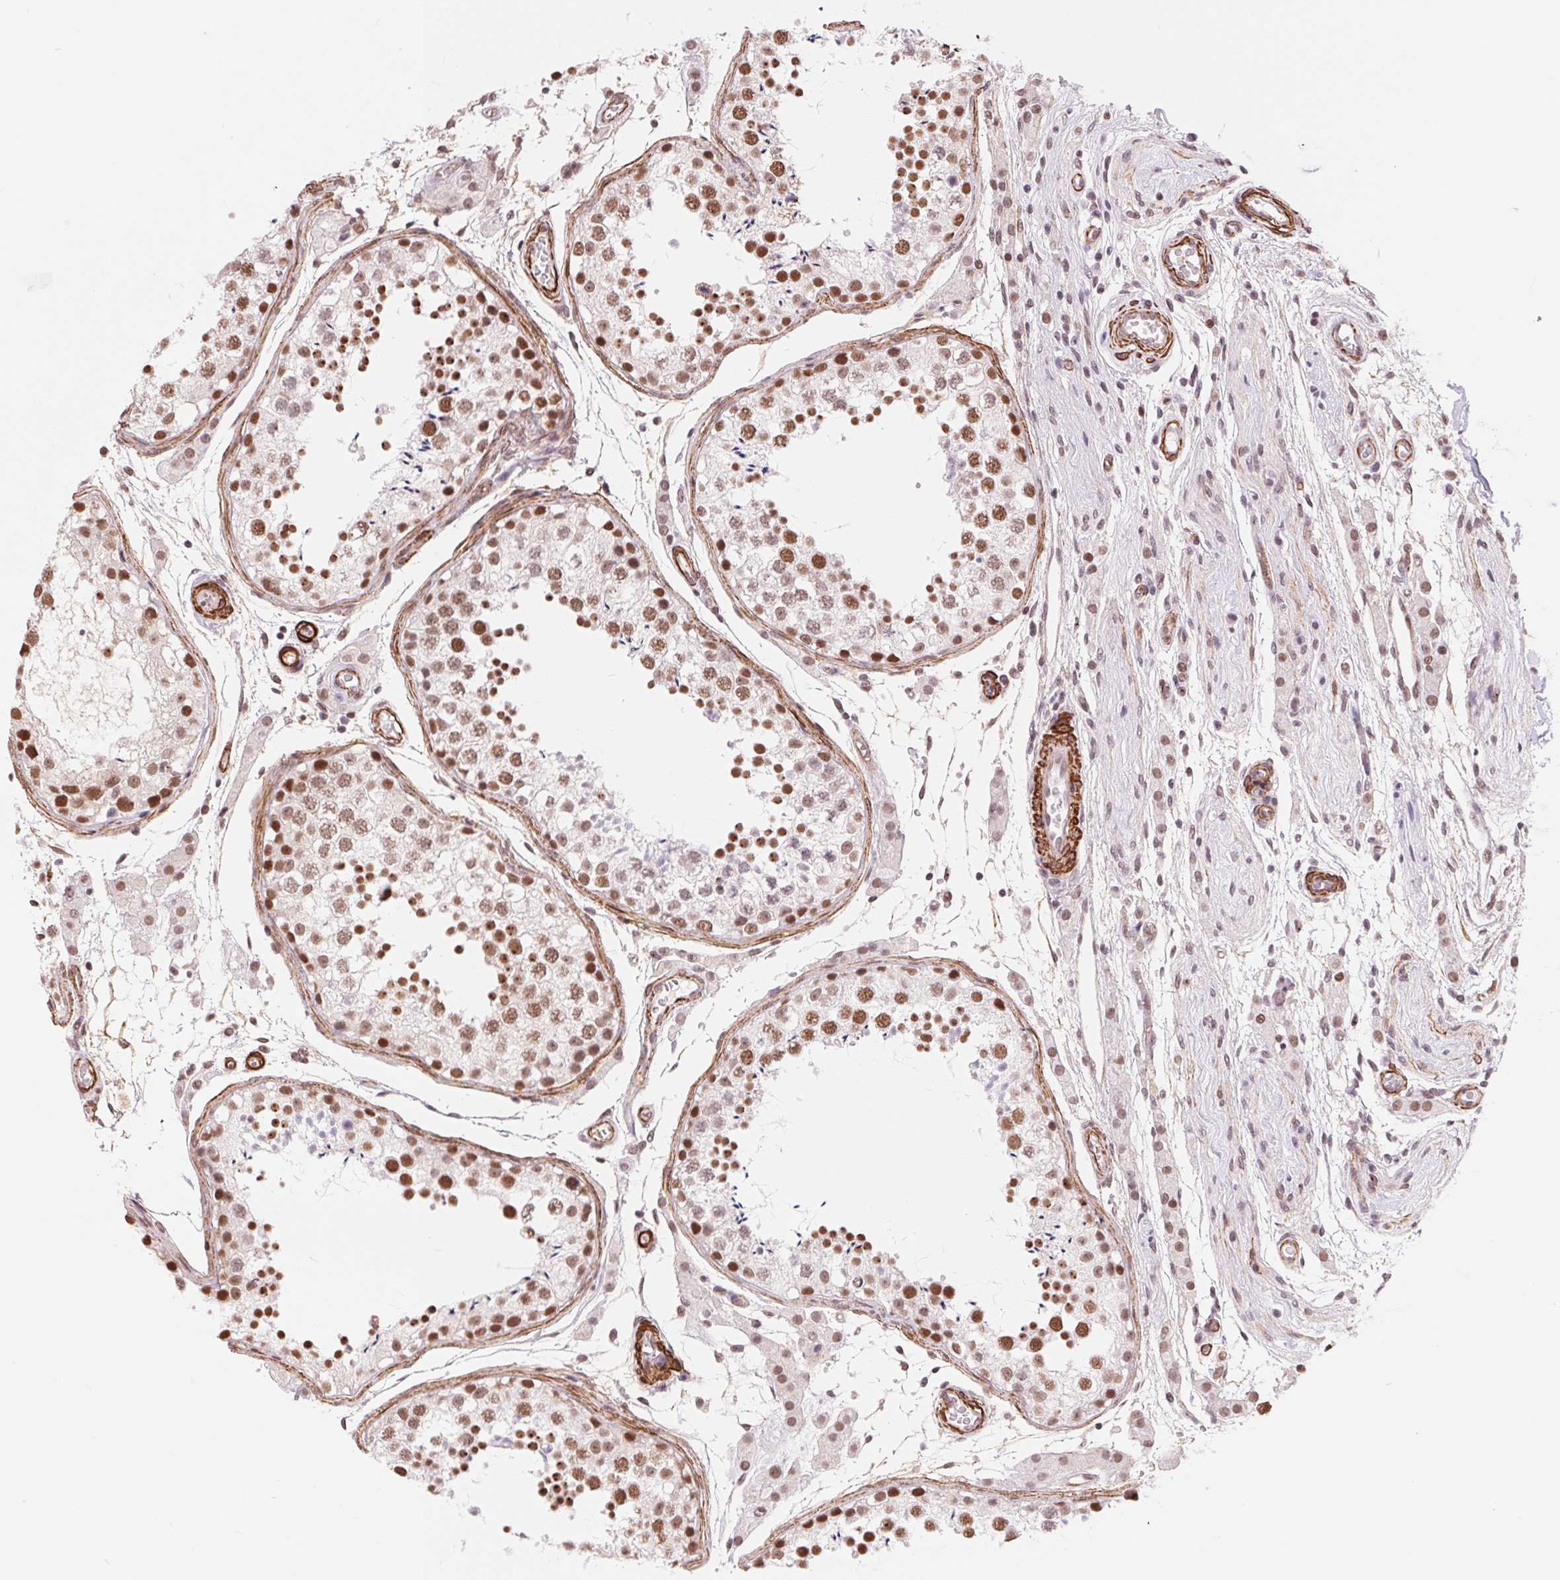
{"staining": {"intensity": "moderate", "quantity": ">75%", "location": "nuclear"}, "tissue": "testis", "cell_type": "Cells in seminiferous ducts", "image_type": "normal", "snomed": [{"axis": "morphology", "description": "Normal tissue, NOS"}, {"axis": "morphology", "description": "Seminoma, NOS"}, {"axis": "topography", "description": "Testis"}], "caption": "Cells in seminiferous ducts display medium levels of moderate nuclear positivity in approximately >75% of cells in normal testis. (Brightfield microscopy of DAB IHC at high magnification).", "gene": "BCAT1", "patient": {"sex": "male", "age": 29}}